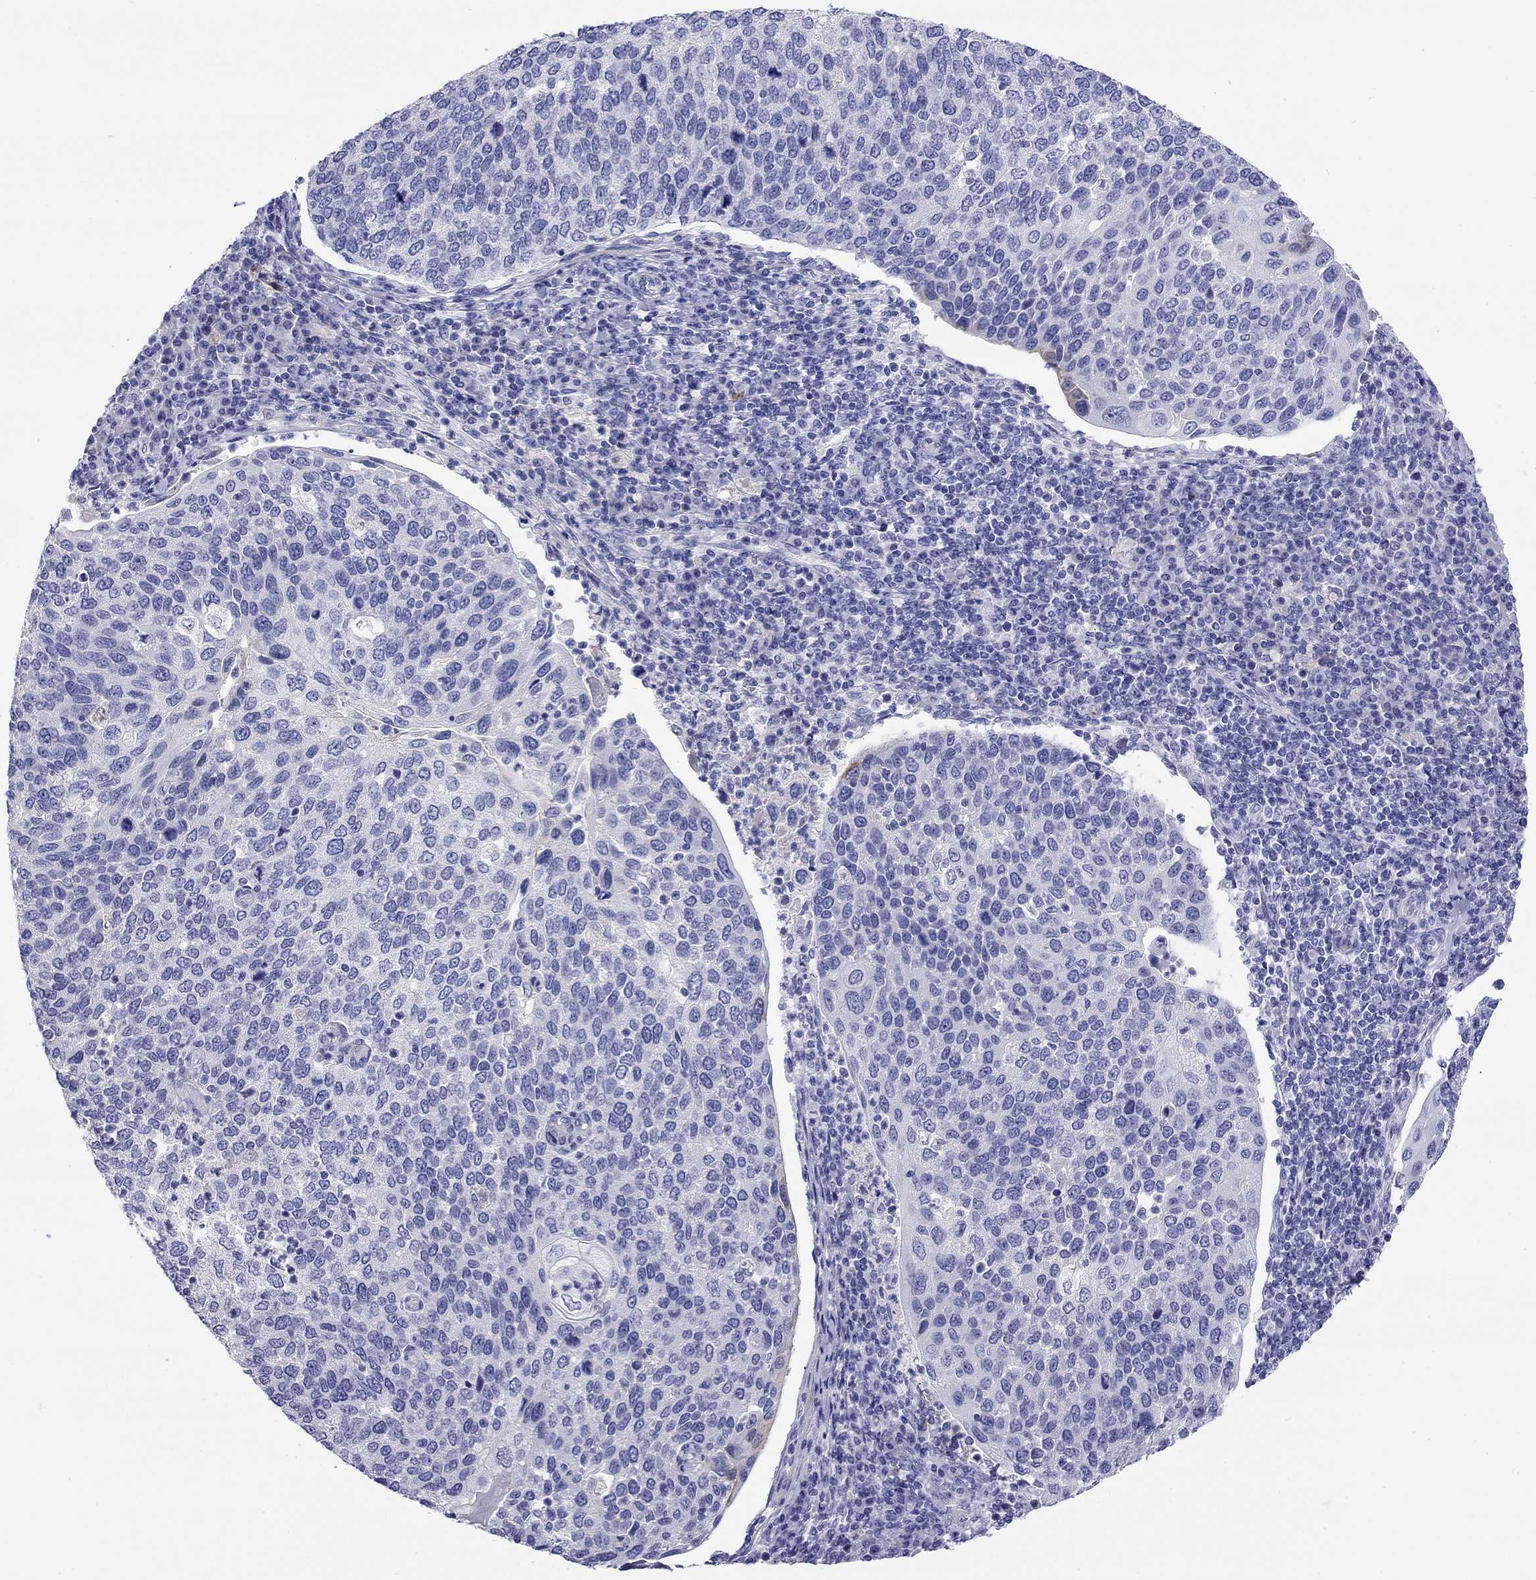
{"staining": {"intensity": "negative", "quantity": "none", "location": "none"}, "tissue": "cervical cancer", "cell_type": "Tumor cells", "image_type": "cancer", "snomed": [{"axis": "morphology", "description": "Squamous cell carcinoma, NOS"}, {"axis": "topography", "description": "Cervix"}], "caption": "An immunohistochemistry photomicrograph of cervical cancer is shown. There is no staining in tumor cells of cervical cancer.", "gene": "CMYA5", "patient": {"sex": "female", "age": 54}}